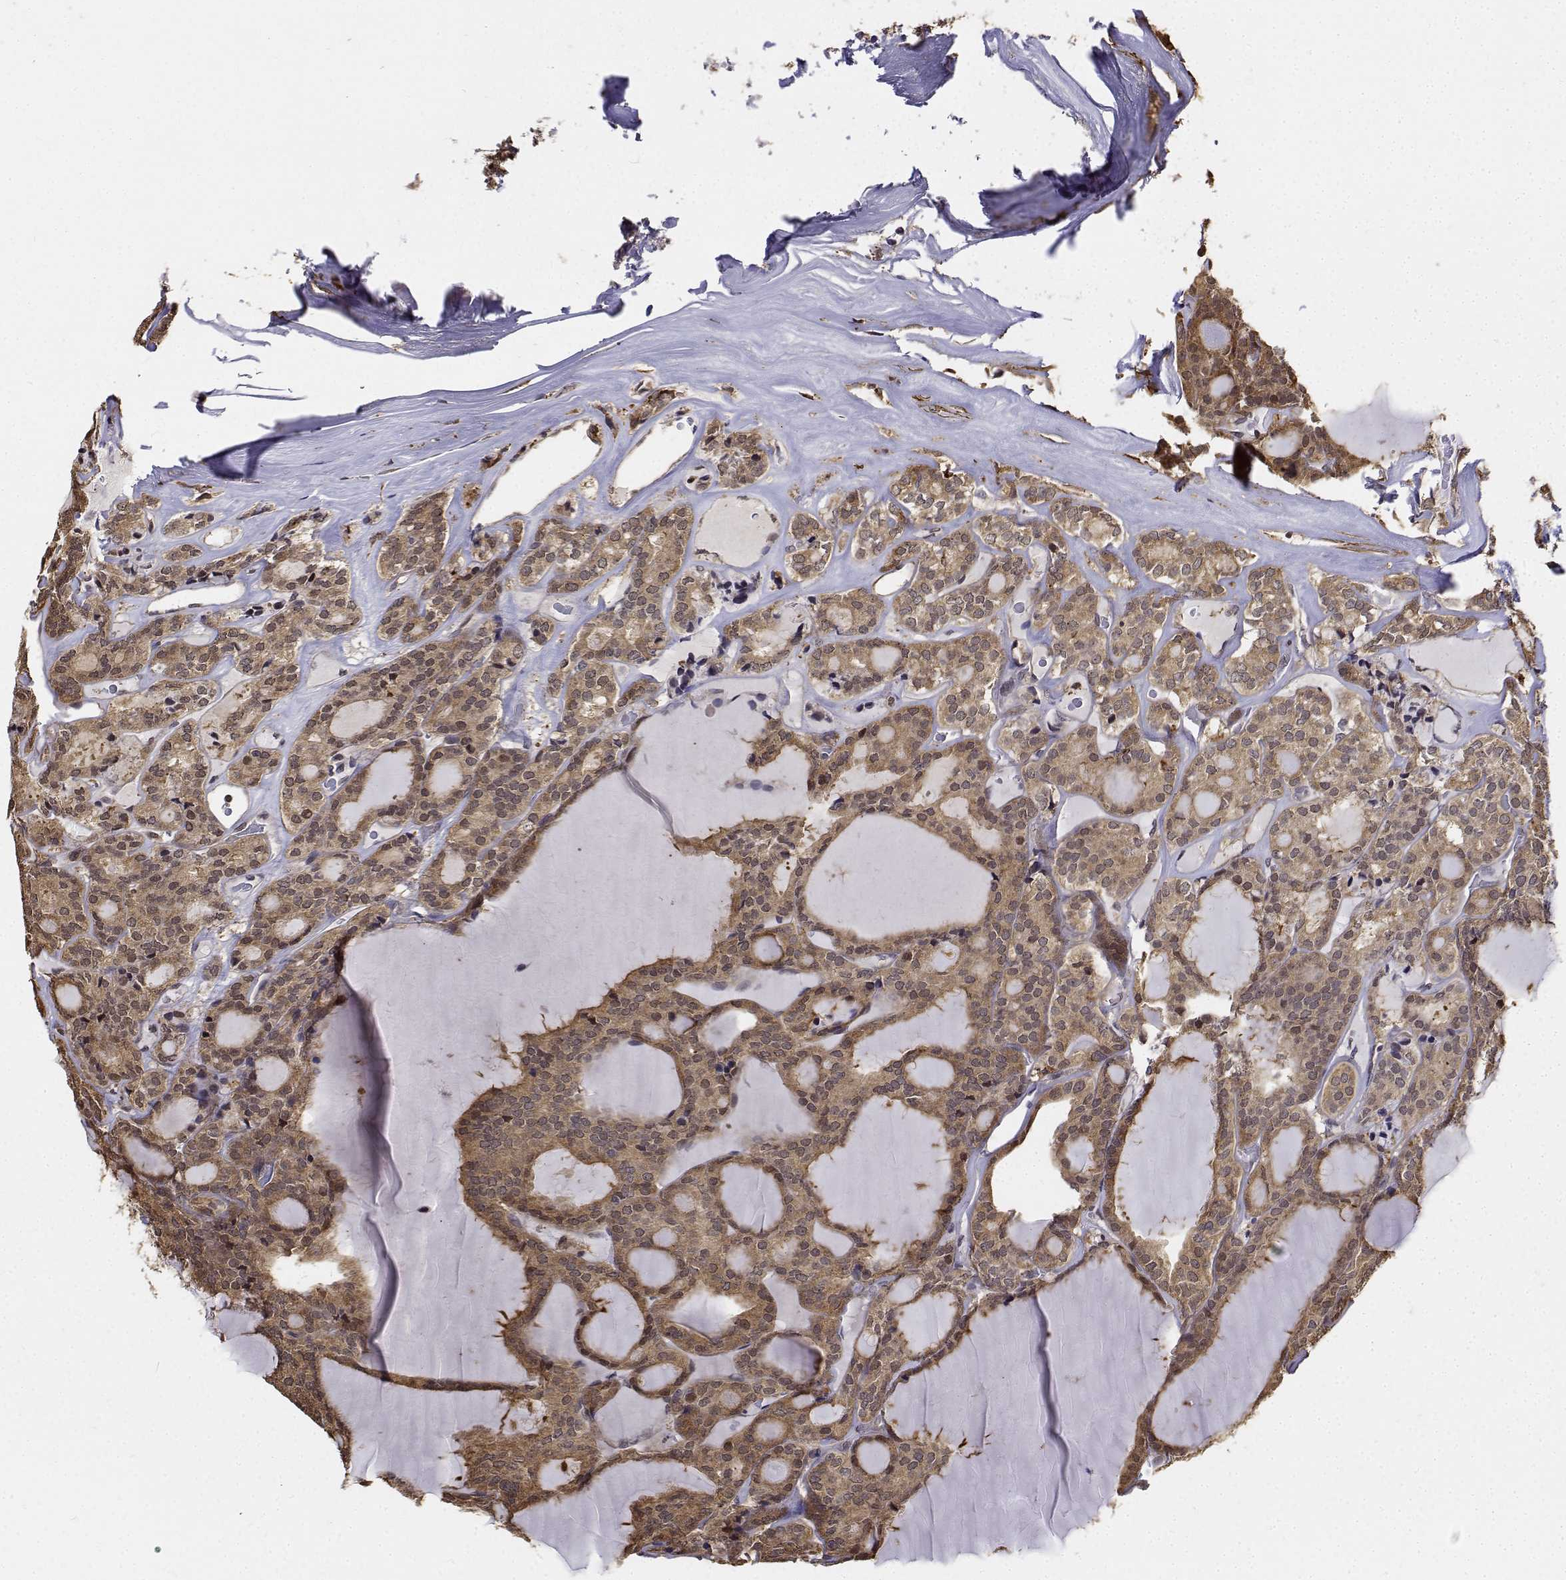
{"staining": {"intensity": "moderate", "quantity": ">75%", "location": "cytoplasmic/membranous,nuclear"}, "tissue": "thyroid cancer", "cell_type": "Tumor cells", "image_type": "cancer", "snomed": [{"axis": "morphology", "description": "Follicular adenoma carcinoma, NOS"}, {"axis": "topography", "description": "Thyroid gland"}], "caption": "IHC micrograph of neoplastic tissue: human thyroid cancer stained using immunohistochemistry demonstrates medium levels of moderate protein expression localized specifically in the cytoplasmic/membranous and nuclear of tumor cells, appearing as a cytoplasmic/membranous and nuclear brown color.", "gene": "PCID2", "patient": {"sex": "male", "age": 74}}